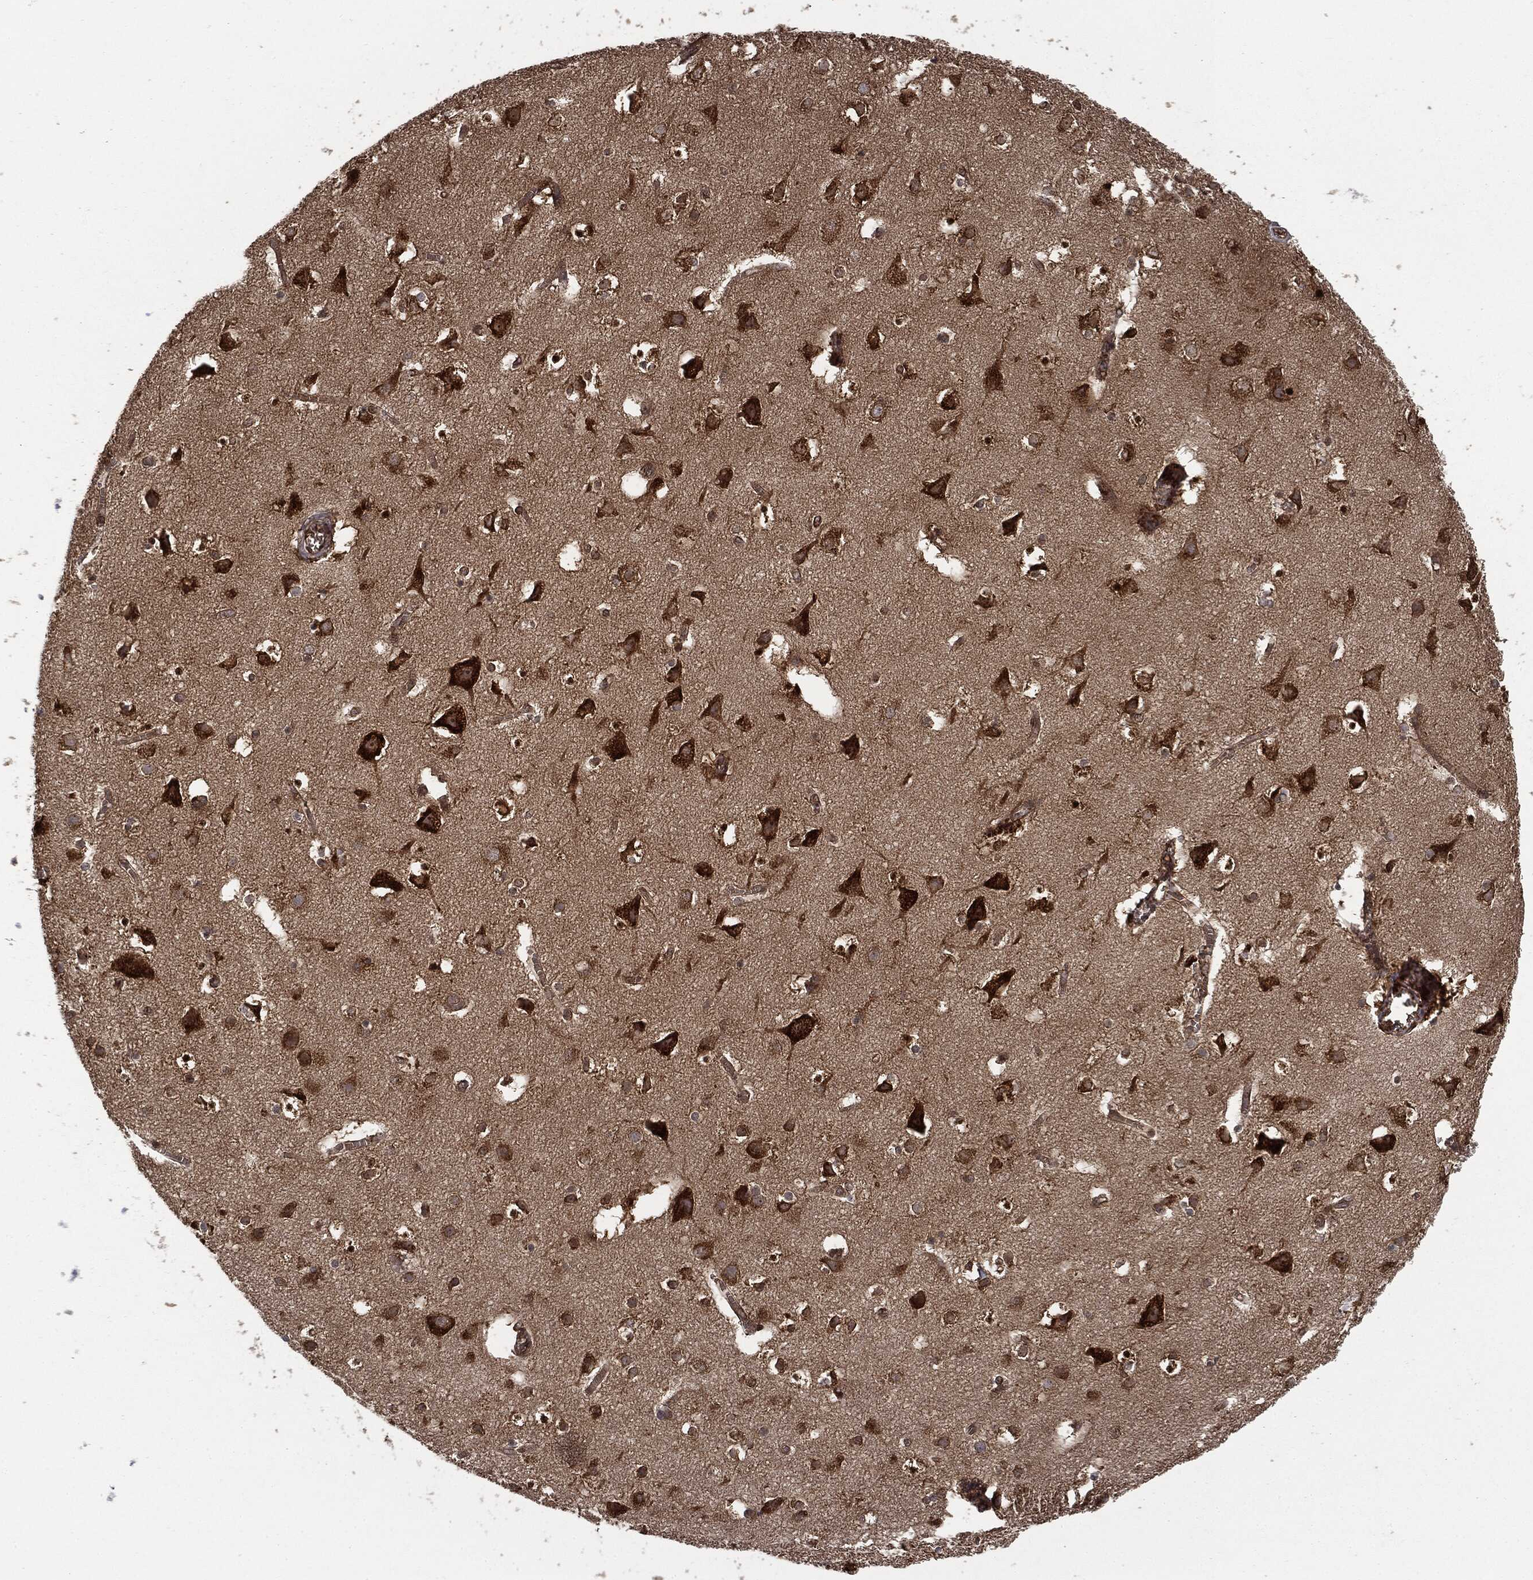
{"staining": {"intensity": "moderate", "quantity": "25%-75%", "location": "cytoplasmic/membranous"}, "tissue": "cerebral cortex", "cell_type": "Endothelial cells", "image_type": "normal", "snomed": [{"axis": "morphology", "description": "Normal tissue, NOS"}, {"axis": "topography", "description": "Cerebral cortex"}], "caption": "The photomicrograph displays a brown stain indicating the presence of a protein in the cytoplasmic/membranous of endothelial cells in cerebral cortex. (brown staining indicates protein expression, while blue staining denotes nuclei).", "gene": "EIF2AK2", "patient": {"sex": "male", "age": 59}}